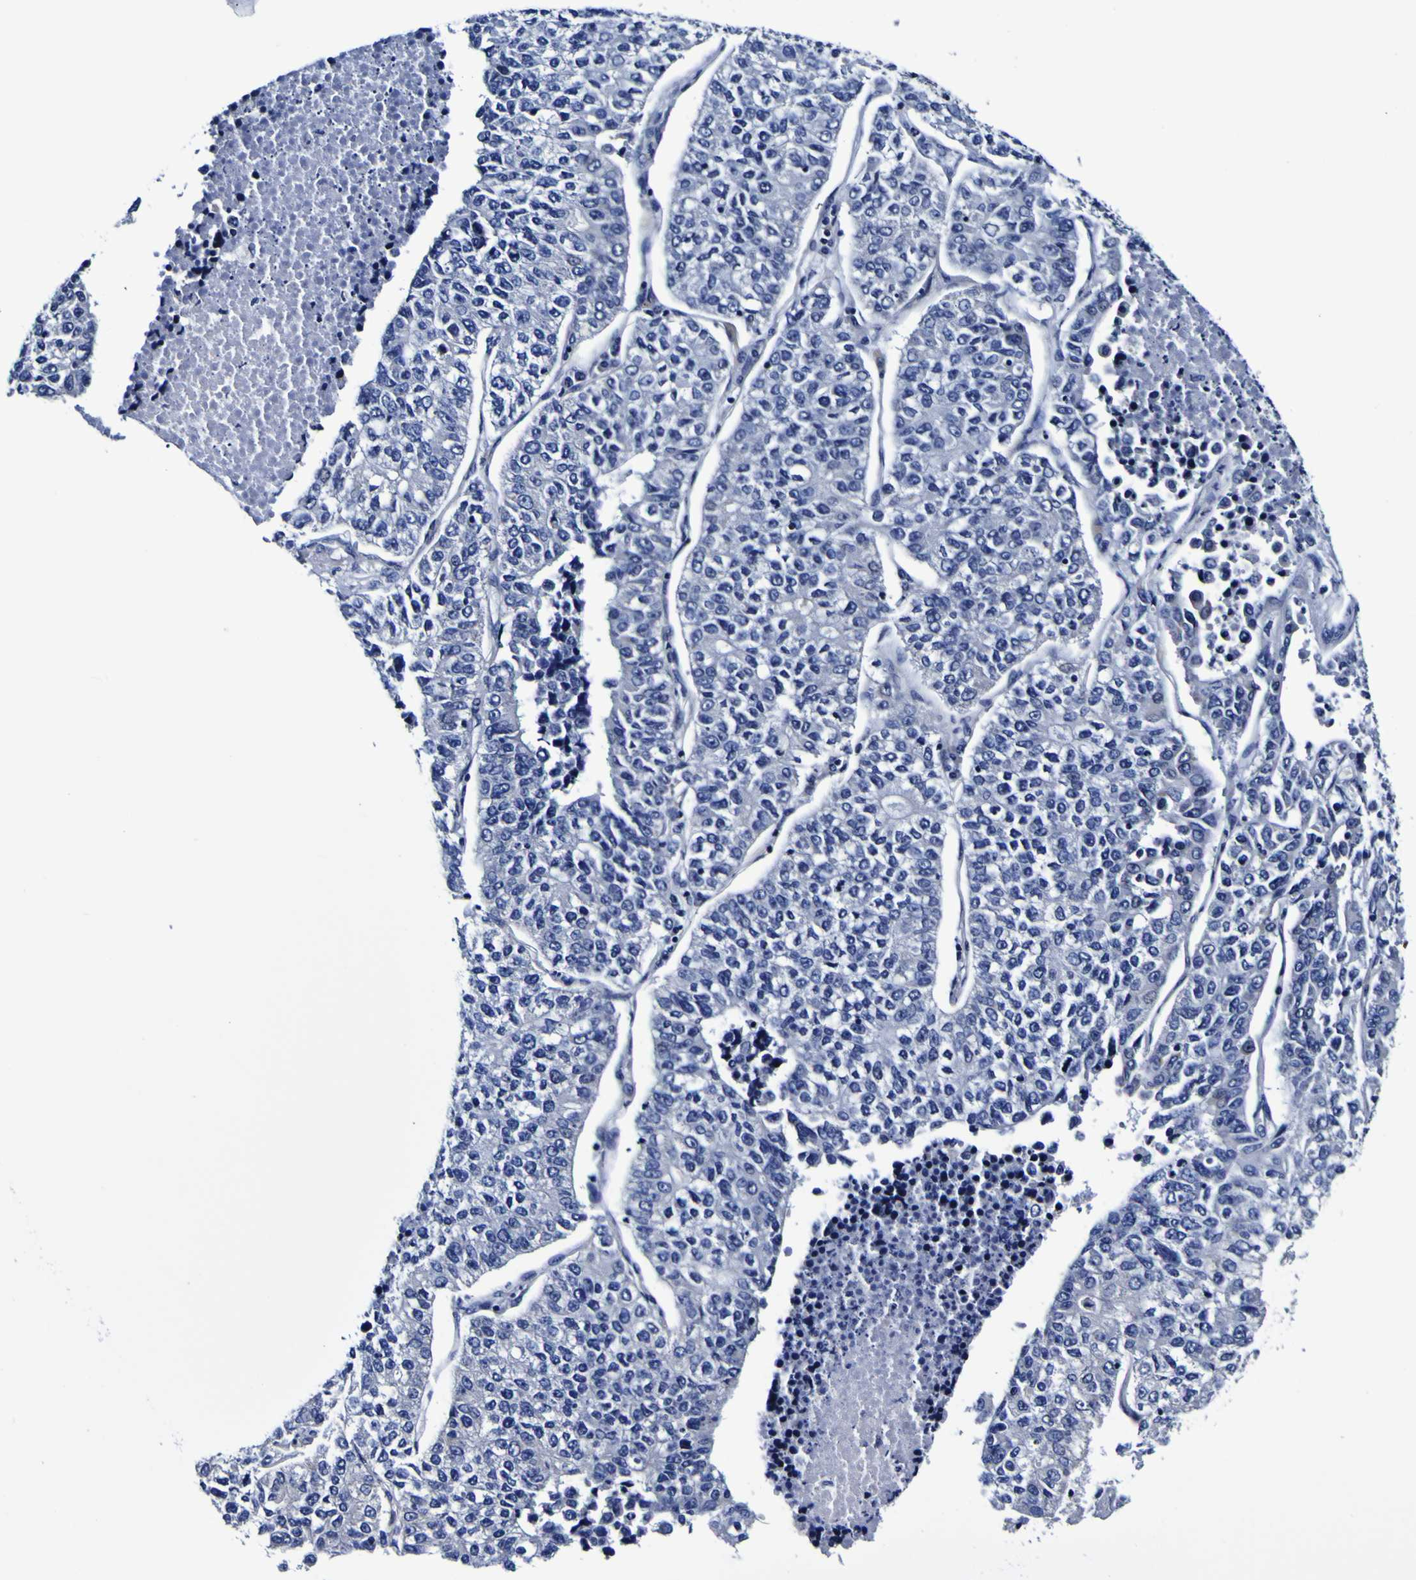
{"staining": {"intensity": "negative", "quantity": "none", "location": "none"}, "tissue": "lung cancer", "cell_type": "Tumor cells", "image_type": "cancer", "snomed": [{"axis": "morphology", "description": "Adenocarcinoma, NOS"}, {"axis": "topography", "description": "Lung"}], "caption": "DAB (3,3'-diaminobenzidine) immunohistochemical staining of lung cancer exhibits no significant staining in tumor cells.", "gene": "PDLIM4", "patient": {"sex": "male", "age": 49}}